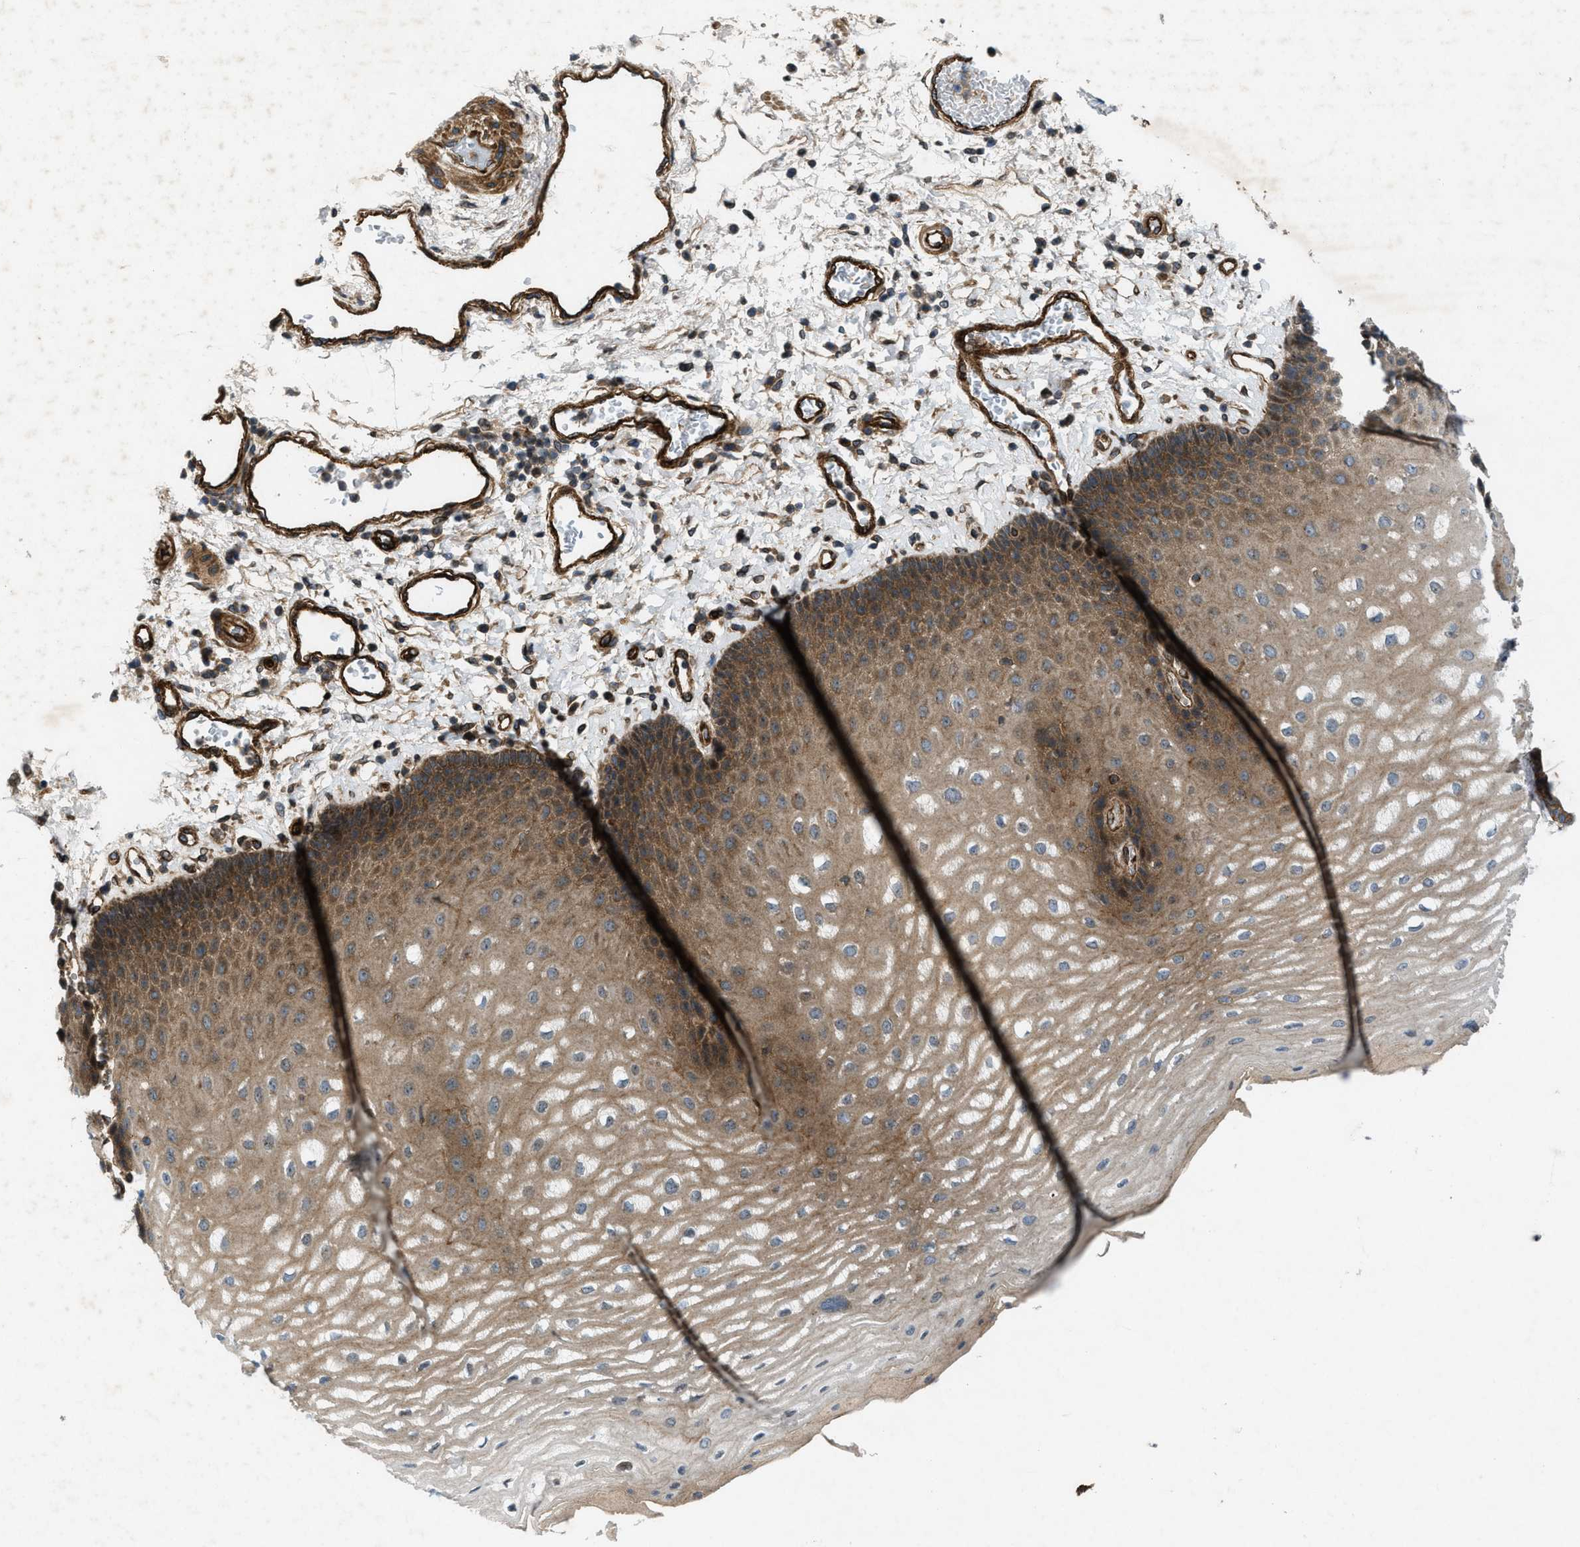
{"staining": {"intensity": "moderate", "quantity": ">75%", "location": "cytoplasmic/membranous"}, "tissue": "esophagus", "cell_type": "Squamous epithelial cells", "image_type": "normal", "snomed": [{"axis": "morphology", "description": "Normal tissue, NOS"}, {"axis": "topography", "description": "Esophagus"}], "caption": "Normal esophagus was stained to show a protein in brown. There is medium levels of moderate cytoplasmic/membranous positivity in approximately >75% of squamous epithelial cells. The protein of interest is shown in brown color, while the nuclei are stained blue.", "gene": "URGCP", "patient": {"sex": "male", "age": 54}}